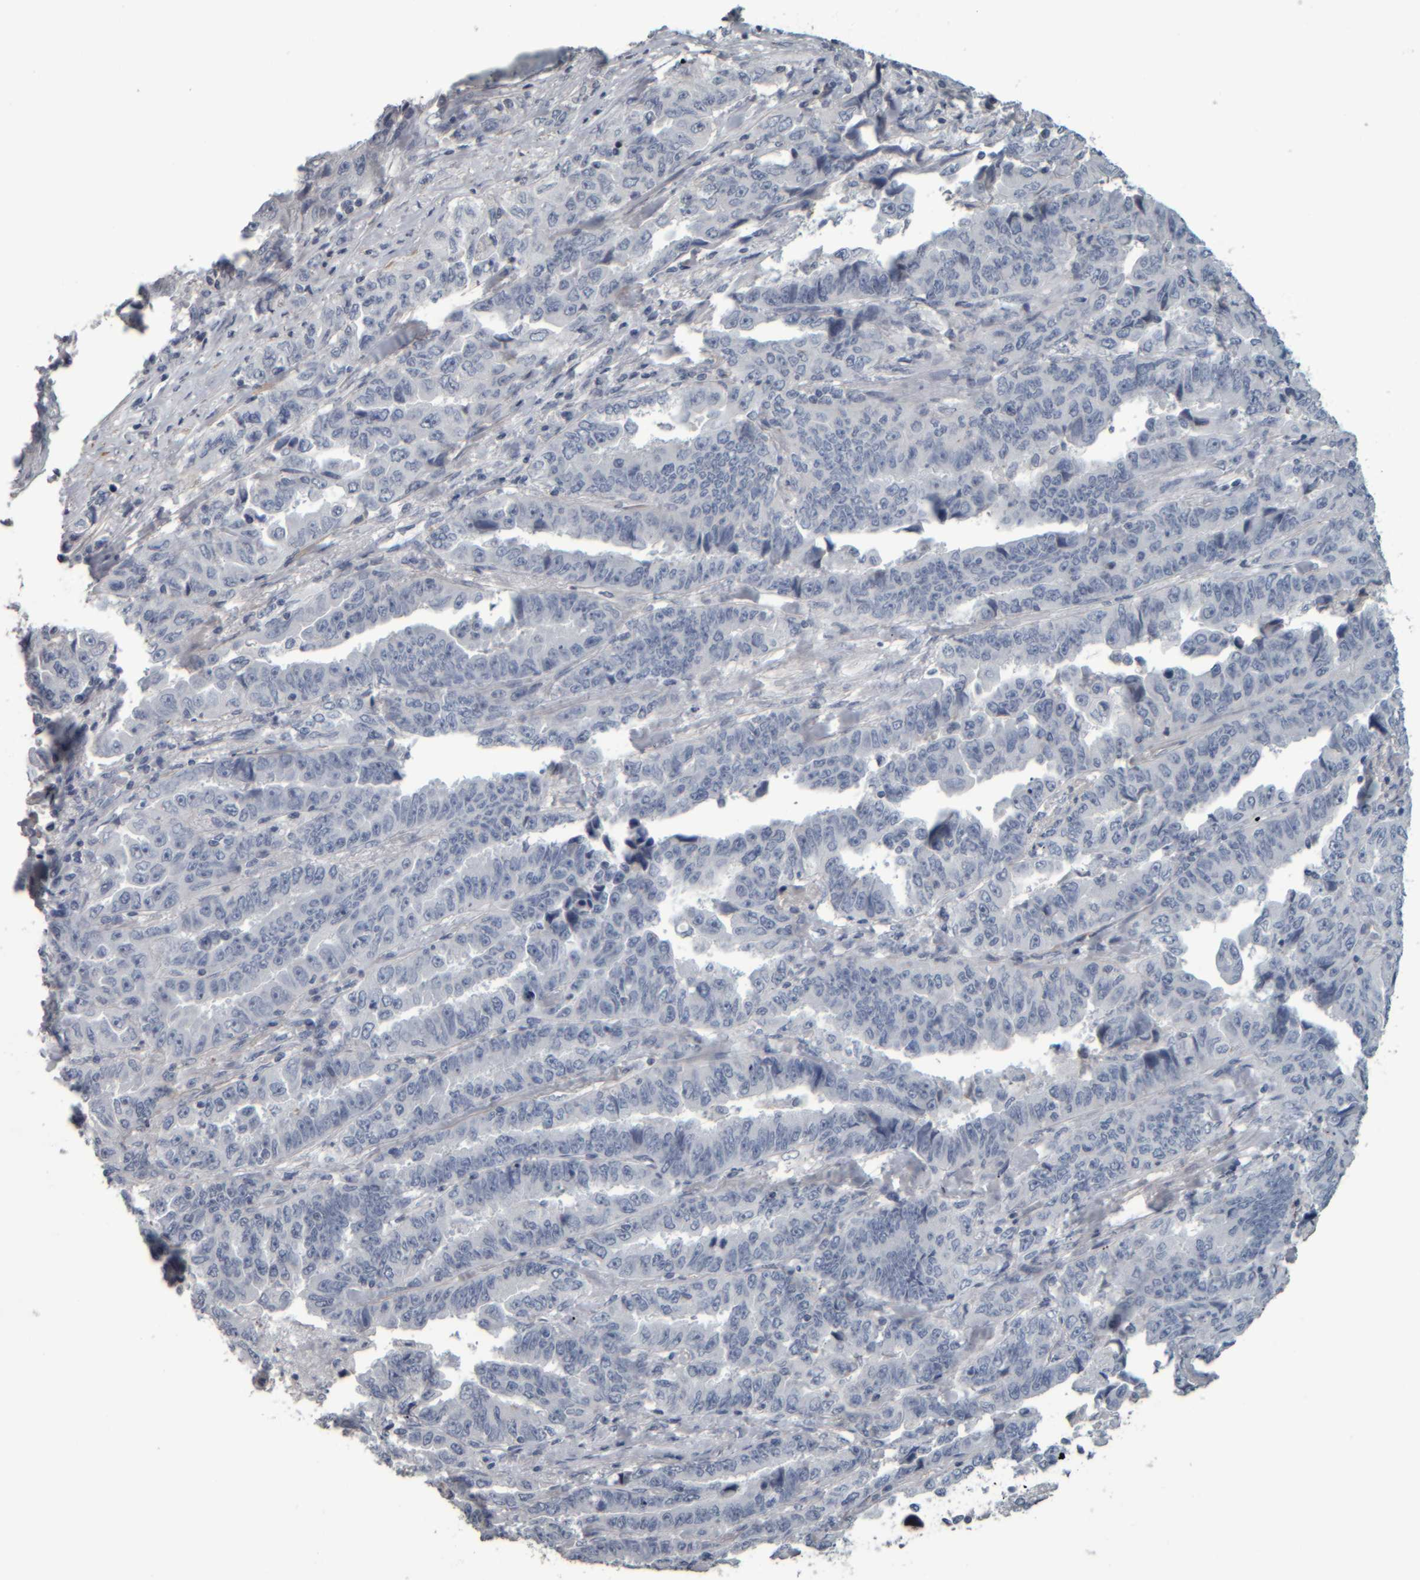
{"staining": {"intensity": "negative", "quantity": "none", "location": "none"}, "tissue": "lung cancer", "cell_type": "Tumor cells", "image_type": "cancer", "snomed": [{"axis": "morphology", "description": "Adenocarcinoma, NOS"}, {"axis": "topography", "description": "Lung"}], "caption": "An image of lung cancer stained for a protein reveals no brown staining in tumor cells.", "gene": "CAVIN4", "patient": {"sex": "female", "age": 51}}